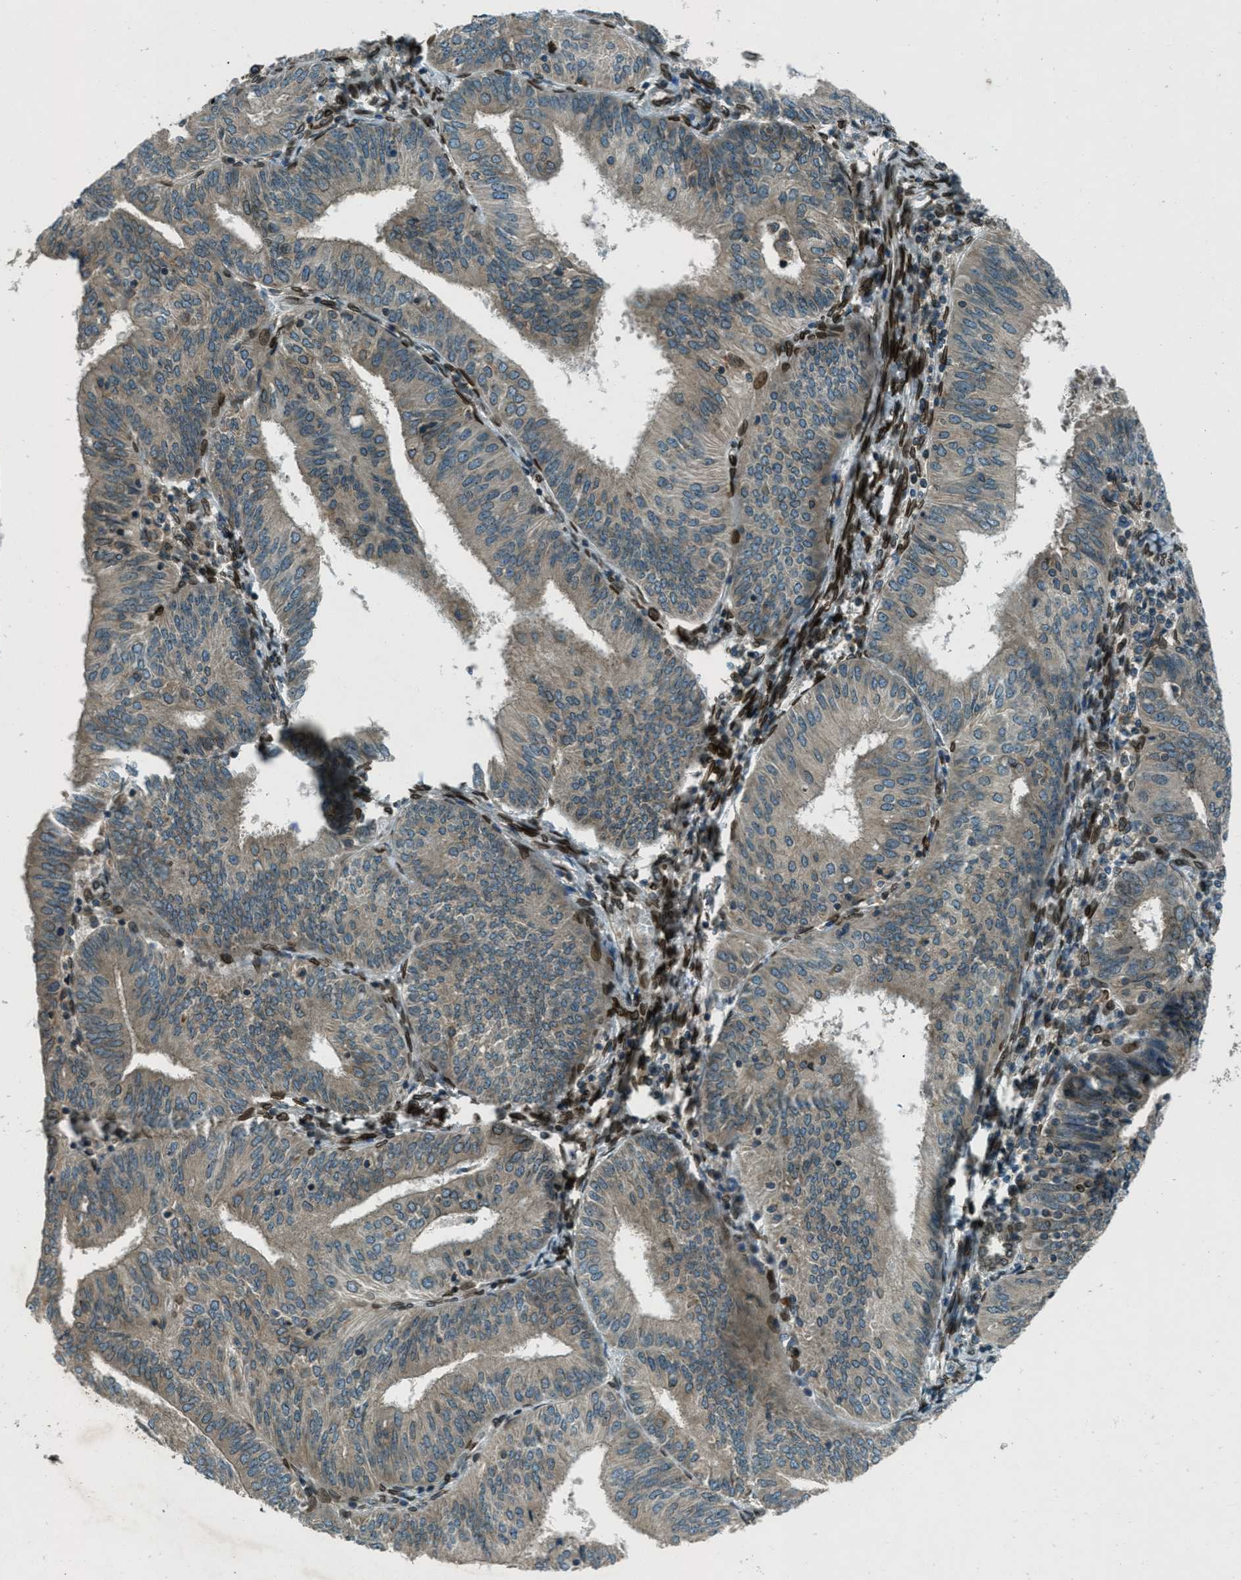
{"staining": {"intensity": "moderate", "quantity": ">75%", "location": "cytoplasmic/membranous"}, "tissue": "endometrial cancer", "cell_type": "Tumor cells", "image_type": "cancer", "snomed": [{"axis": "morphology", "description": "Adenocarcinoma, NOS"}, {"axis": "topography", "description": "Endometrium"}], "caption": "Human endometrial cancer stained with a brown dye shows moderate cytoplasmic/membranous positive expression in about >75% of tumor cells.", "gene": "LEMD2", "patient": {"sex": "female", "age": 58}}